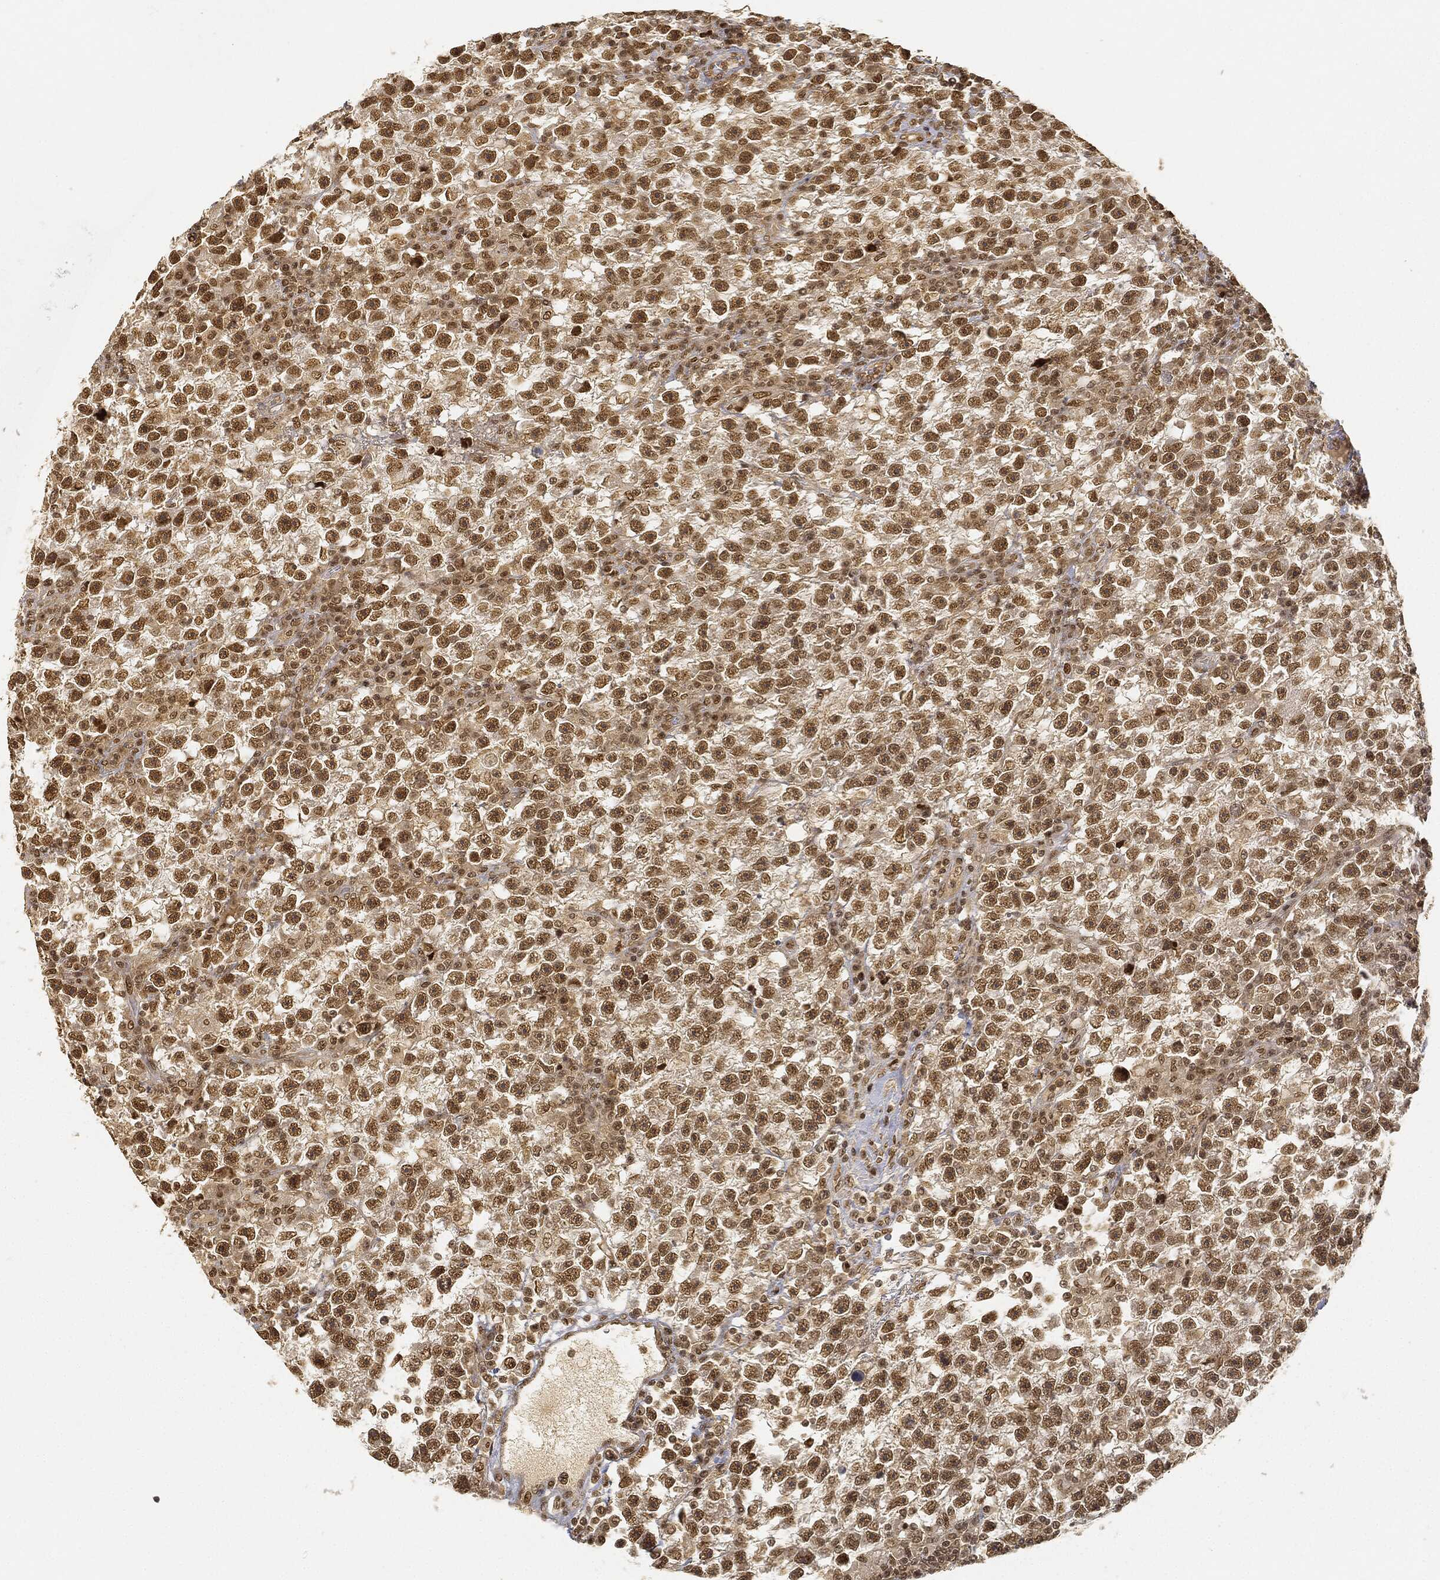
{"staining": {"intensity": "strong", "quantity": "25%-75%", "location": "nuclear"}, "tissue": "testis cancer", "cell_type": "Tumor cells", "image_type": "cancer", "snomed": [{"axis": "morphology", "description": "Seminoma, NOS"}, {"axis": "topography", "description": "Testis"}], "caption": "Testis seminoma tissue exhibits strong nuclear positivity in approximately 25%-75% of tumor cells, visualized by immunohistochemistry.", "gene": "CIB1", "patient": {"sex": "male", "age": 47}}